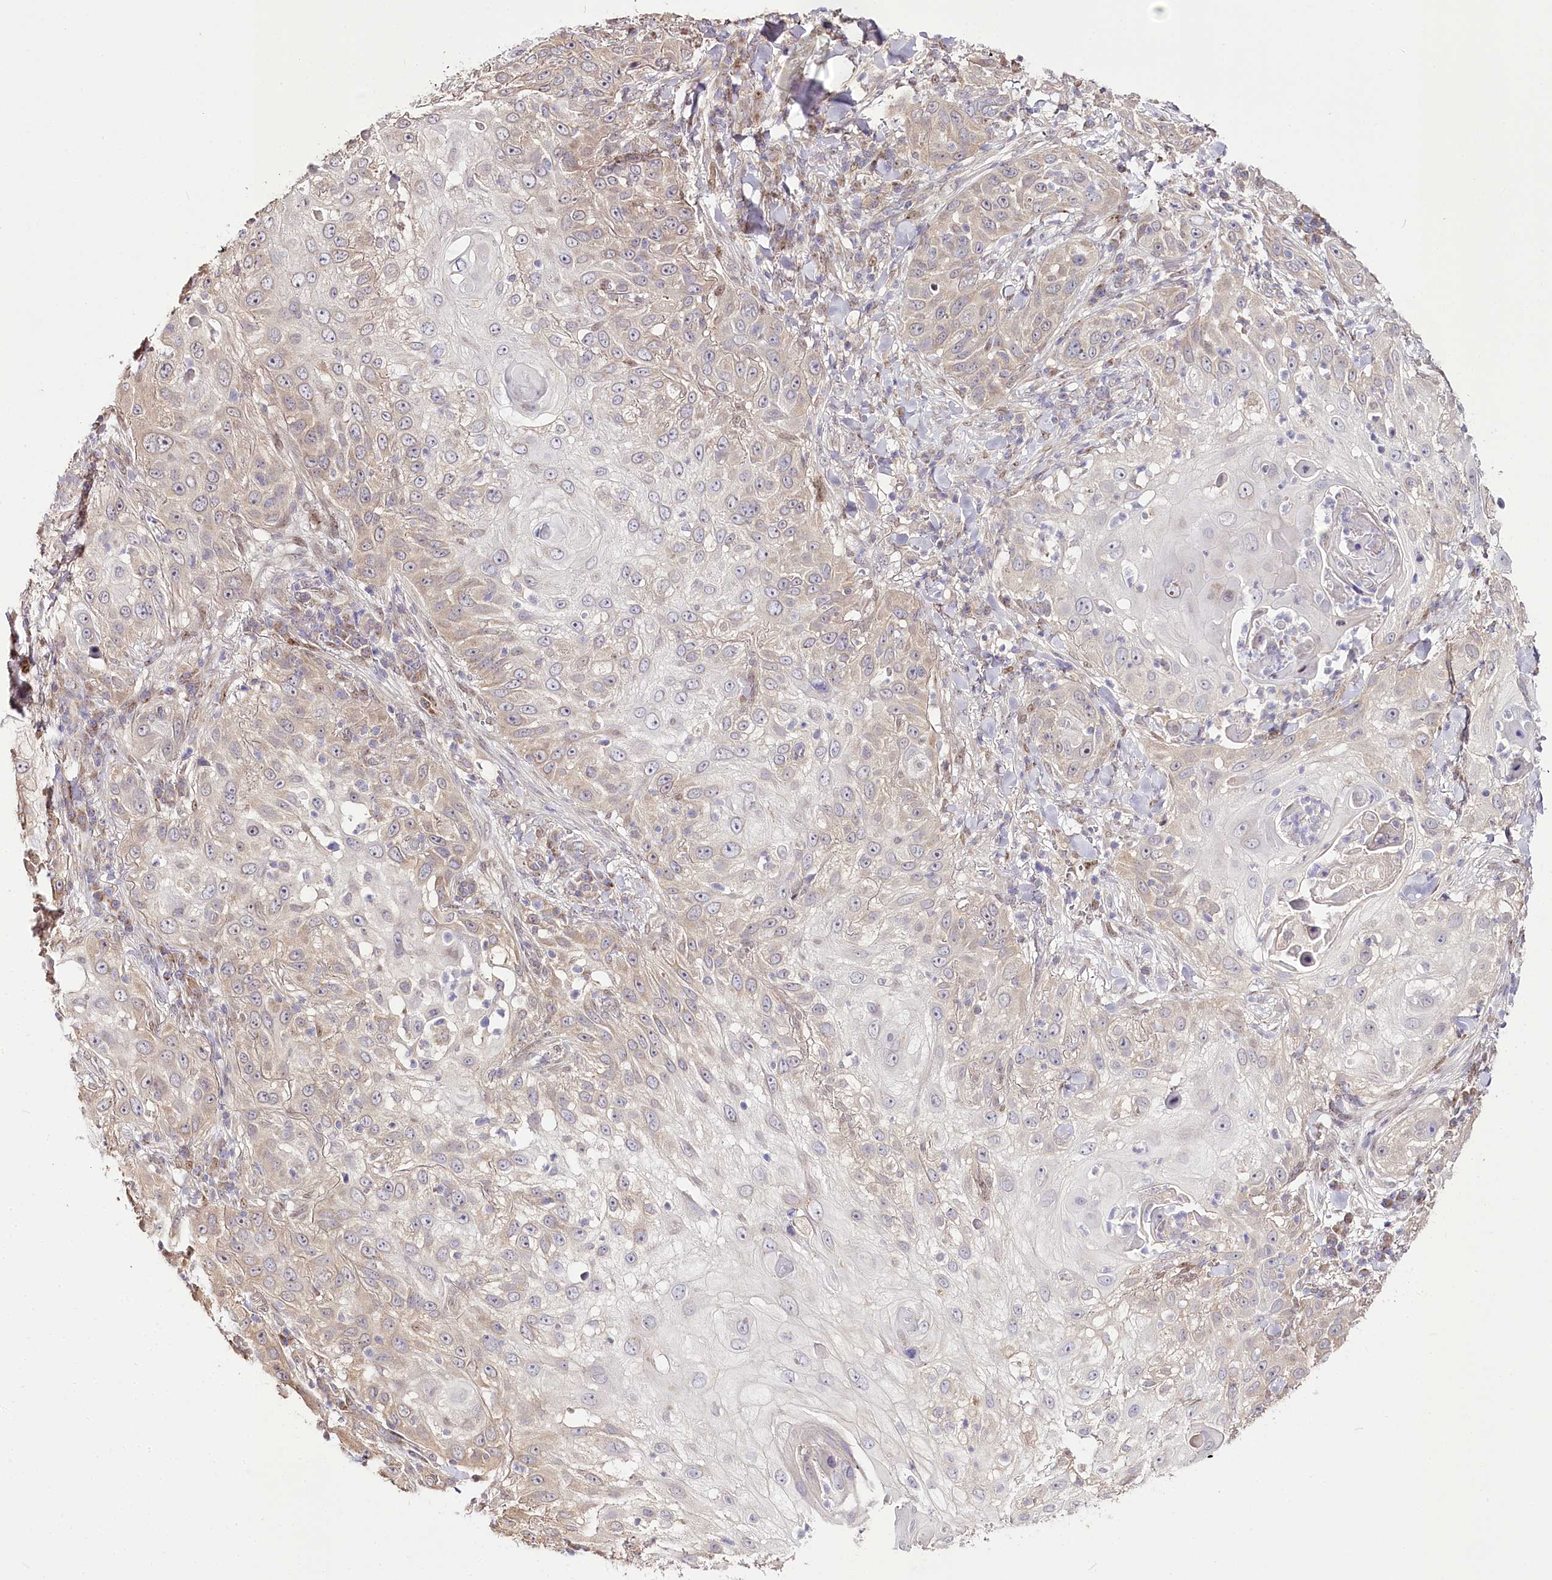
{"staining": {"intensity": "weak", "quantity": "<25%", "location": "cytoplasmic/membranous"}, "tissue": "skin cancer", "cell_type": "Tumor cells", "image_type": "cancer", "snomed": [{"axis": "morphology", "description": "Squamous cell carcinoma, NOS"}, {"axis": "topography", "description": "Skin"}], "caption": "An immunohistochemistry photomicrograph of skin squamous cell carcinoma is shown. There is no staining in tumor cells of skin squamous cell carcinoma.", "gene": "ZNF226", "patient": {"sex": "female", "age": 44}}